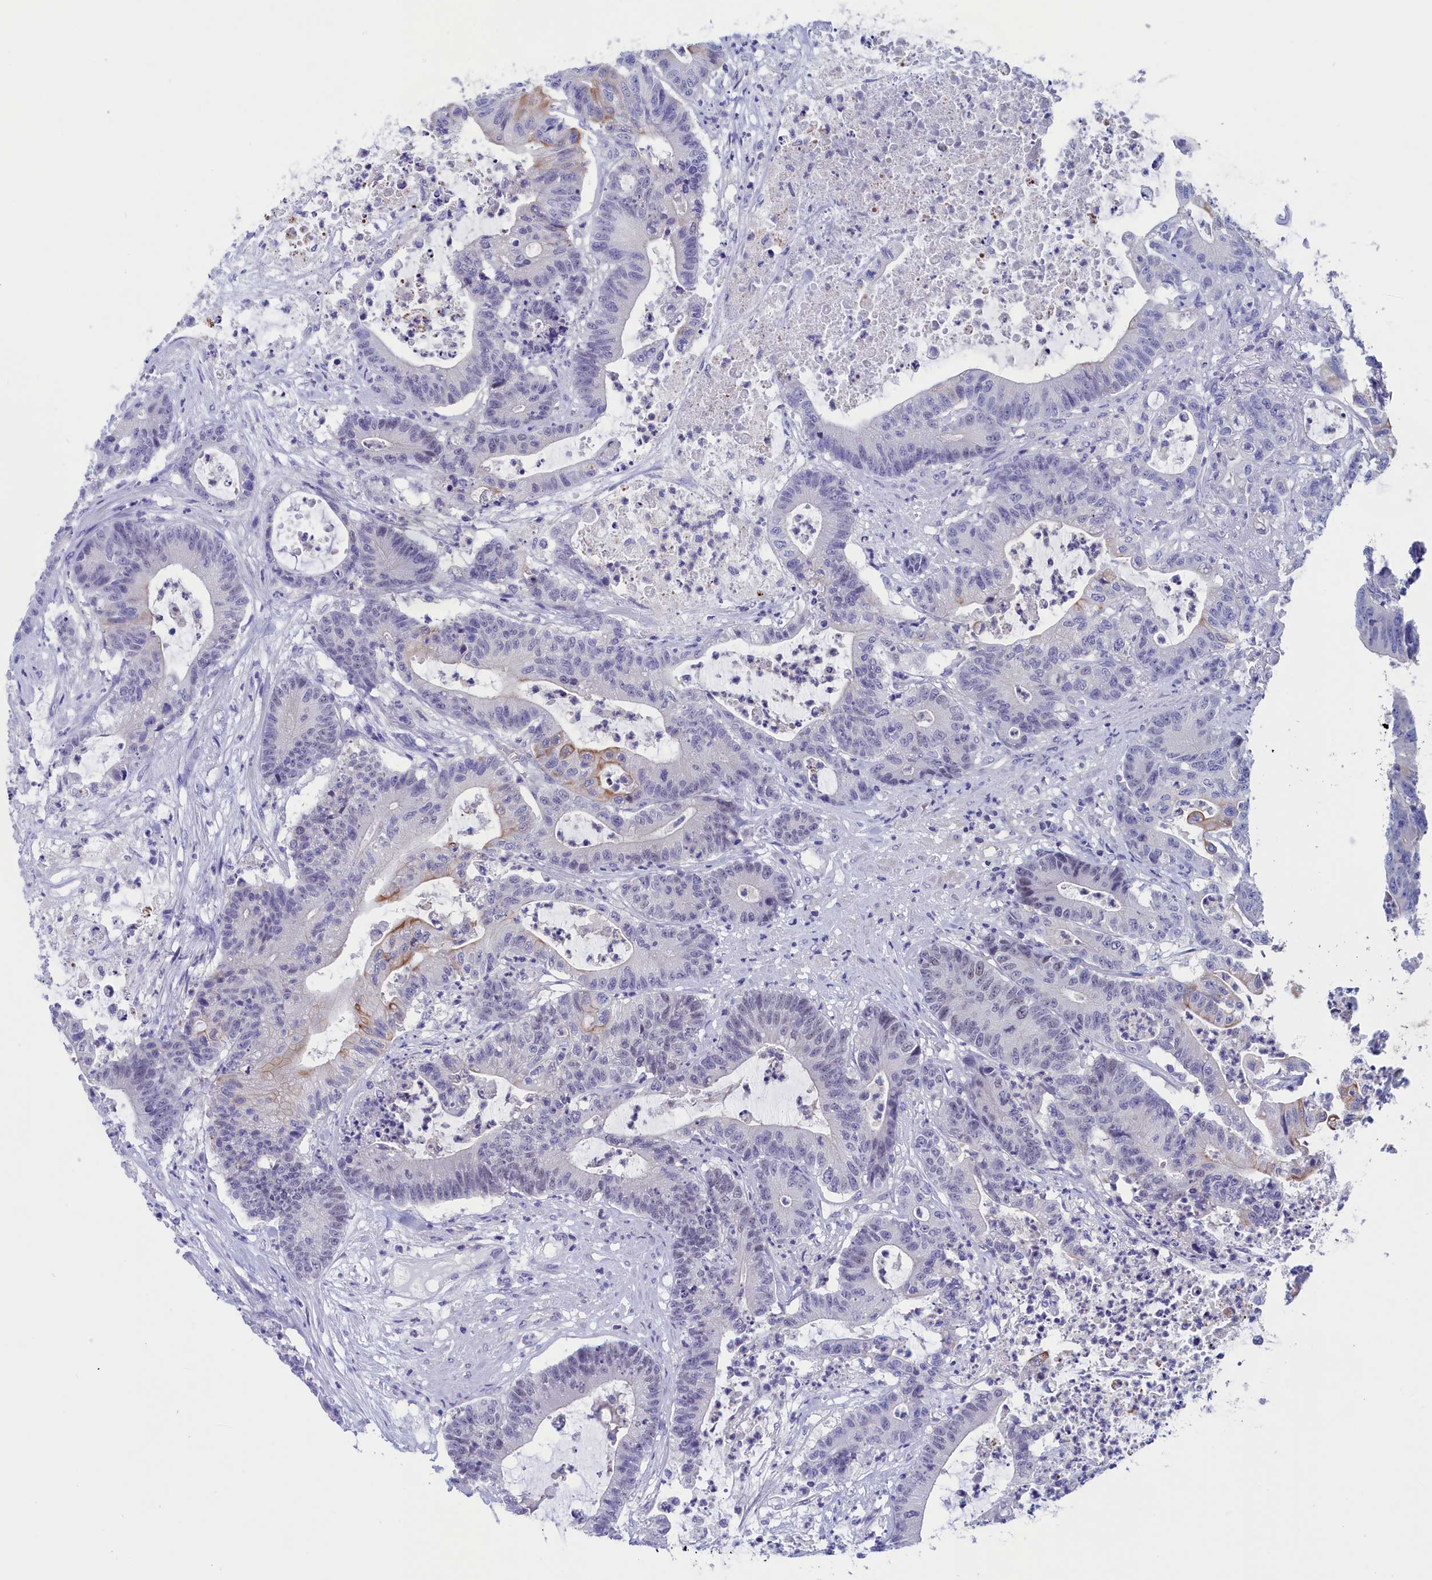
{"staining": {"intensity": "moderate", "quantity": "<25%", "location": "cytoplasmic/membranous"}, "tissue": "colorectal cancer", "cell_type": "Tumor cells", "image_type": "cancer", "snomed": [{"axis": "morphology", "description": "Adenocarcinoma, NOS"}, {"axis": "topography", "description": "Colon"}], "caption": "A micrograph of human colorectal adenocarcinoma stained for a protein demonstrates moderate cytoplasmic/membranous brown staining in tumor cells.", "gene": "VPS35L", "patient": {"sex": "female", "age": 84}}